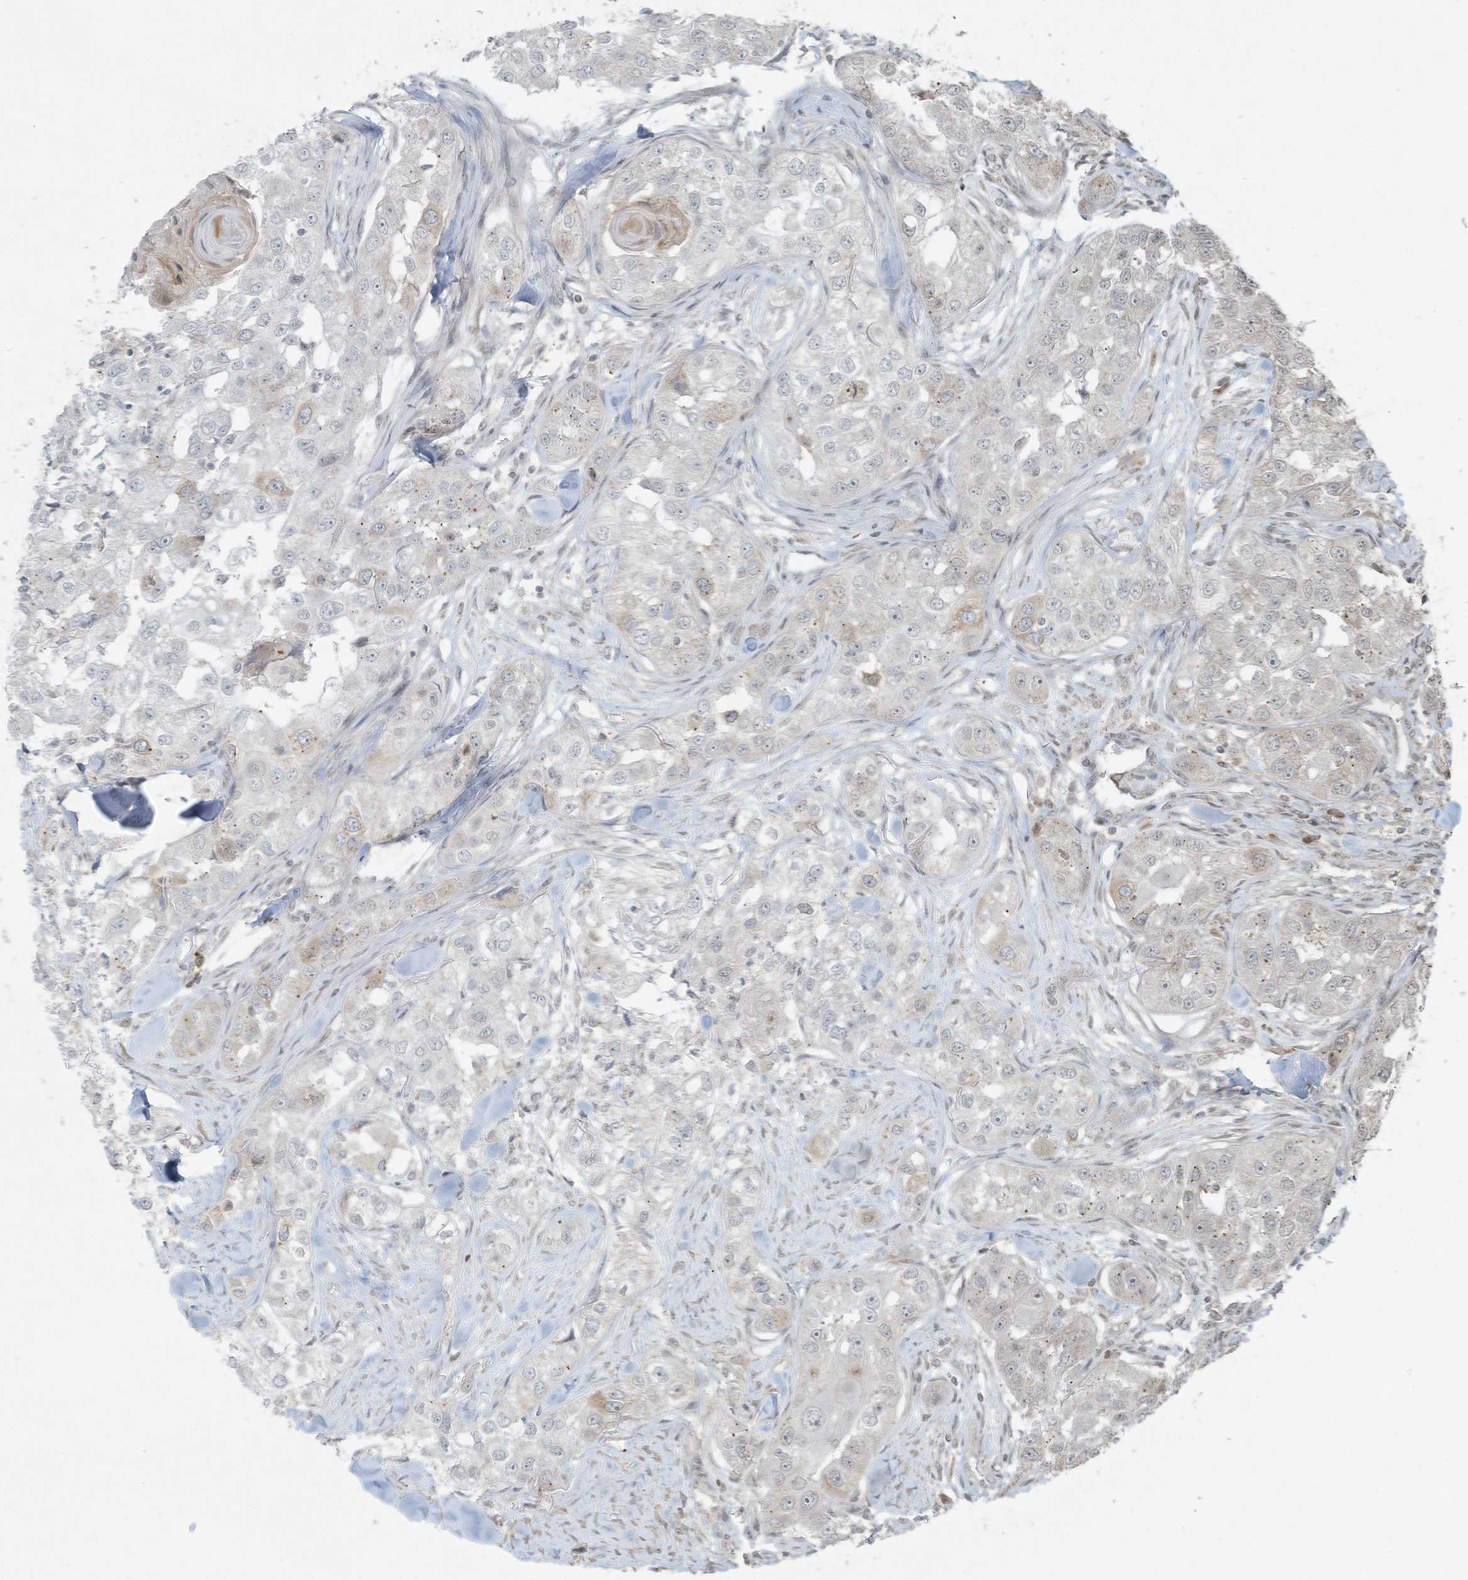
{"staining": {"intensity": "negative", "quantity": "none", "location": "none"}, "tissue": "head and neck cancer", "cell_type": "Tumor cells", "image_type": "cancer", "snomed": [{"axis": "morphology", "description": "Normal tissue, NOS"}, {"axis": "morphology", "description": "Squamous cell carcinoma, NOS"}, {"axis": "topography", "description": "Skeletal muscle"}, {"axis": "topography", "description": "Head-Neck"}], "caption": "A histopathology image of human squamous cell carcinoma (head and neck) is negative for staining in tumor cells.", "gene": "ZNF263", "patient": {"sex": "male", "age": 51}}